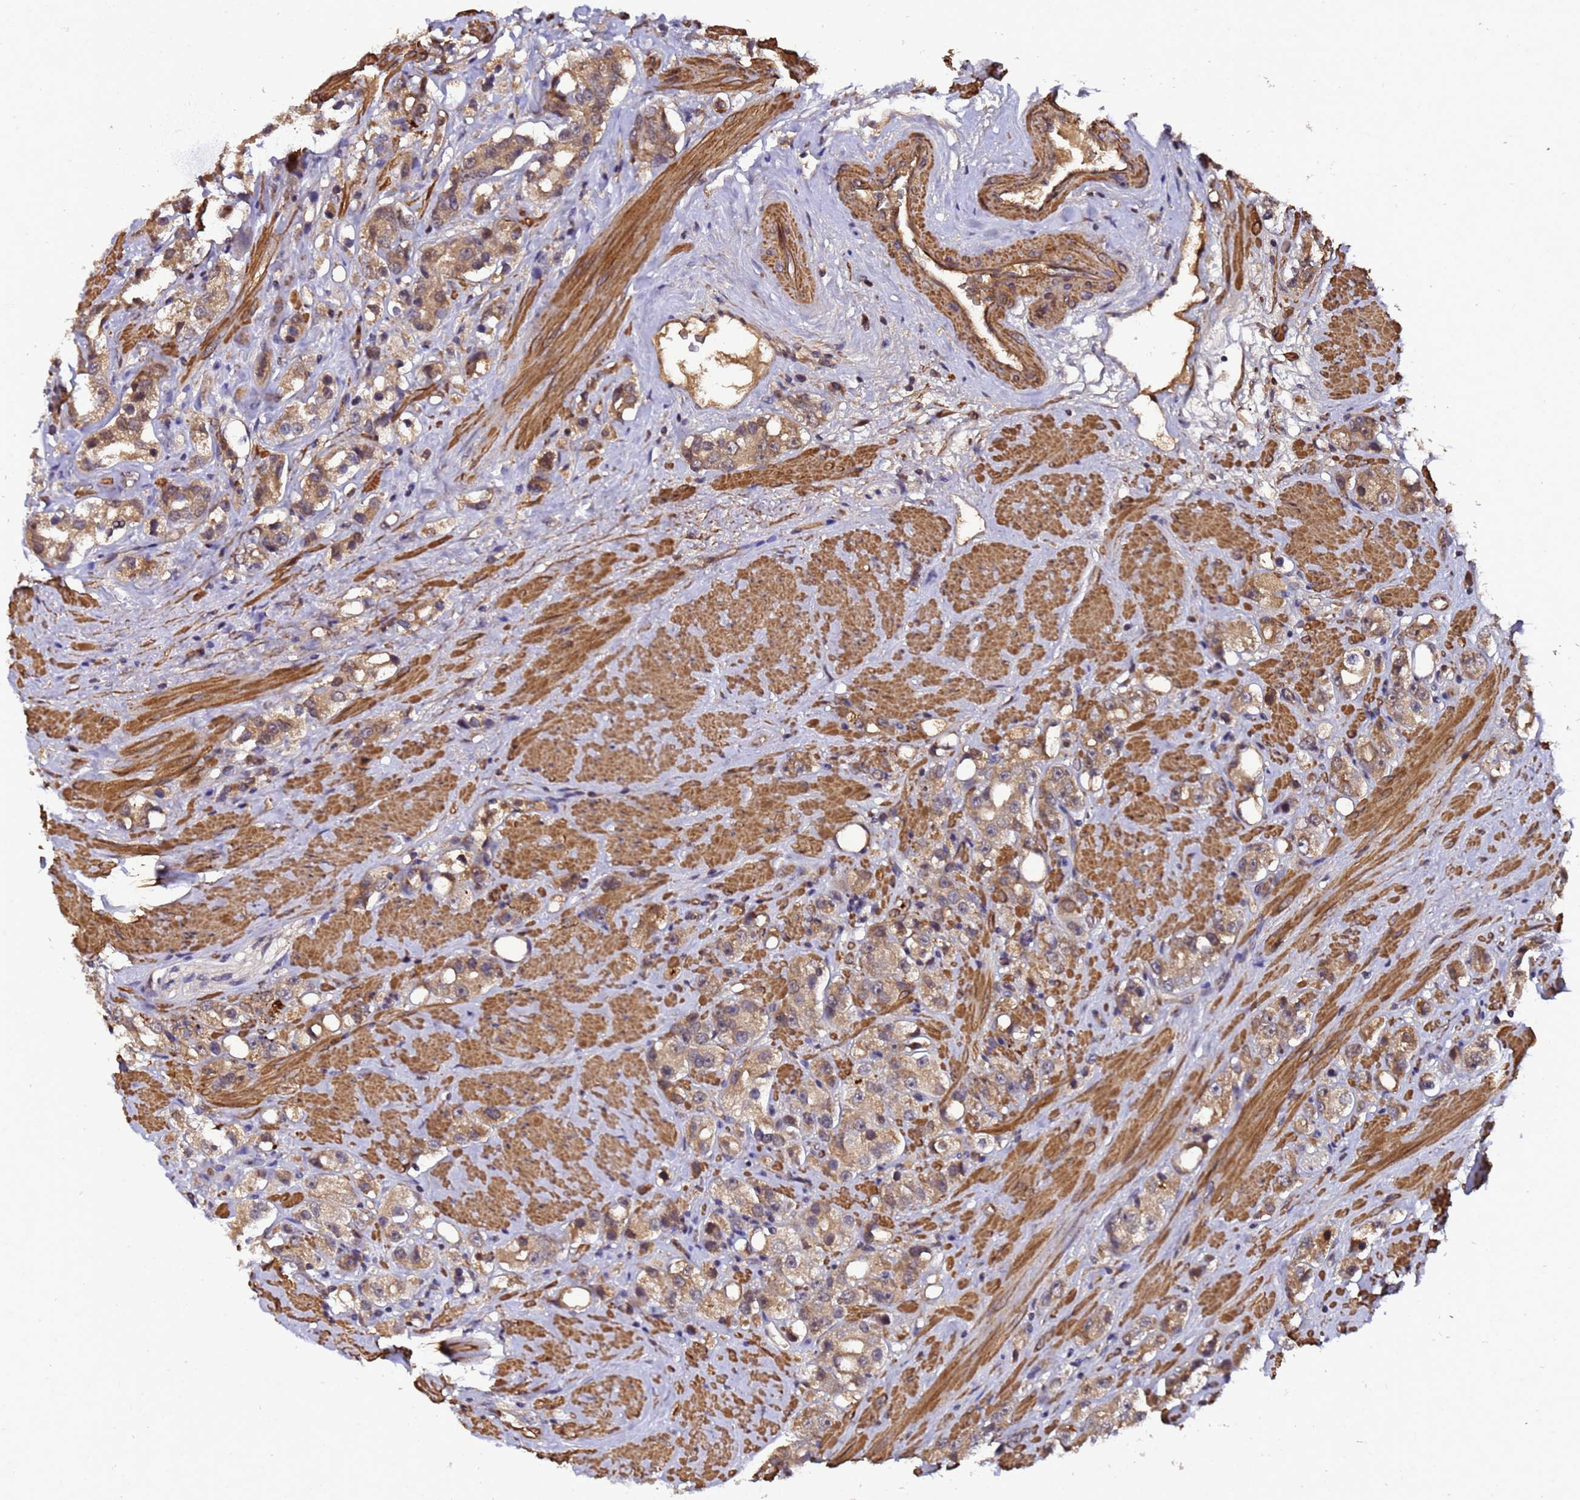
{"staining": {"intensity": "moderate", "quantity": ">75%", "location": "cytoplasmic/membranous"}, "tissue": "prostate cancer", "cell_type": "Tumor cells", "image_type": "cancer", "snomed": [{"axis": "morphology", "description": "Adenocarcinoma, NOS"}, {"axis": "topography", "description": "Prostate"}], "caption": "Immunohistochemistry of prostate cancer exhibits medium levels of moderate cytoplasmic/membranous positivity in about >75% of tumor cells. (DAB (3,3'-diaminobenzidine) = brown stain, brightfield microscopy at high magnification).", "gene": "GSTCD", "patient": {"sex": "male", "age": 79}}